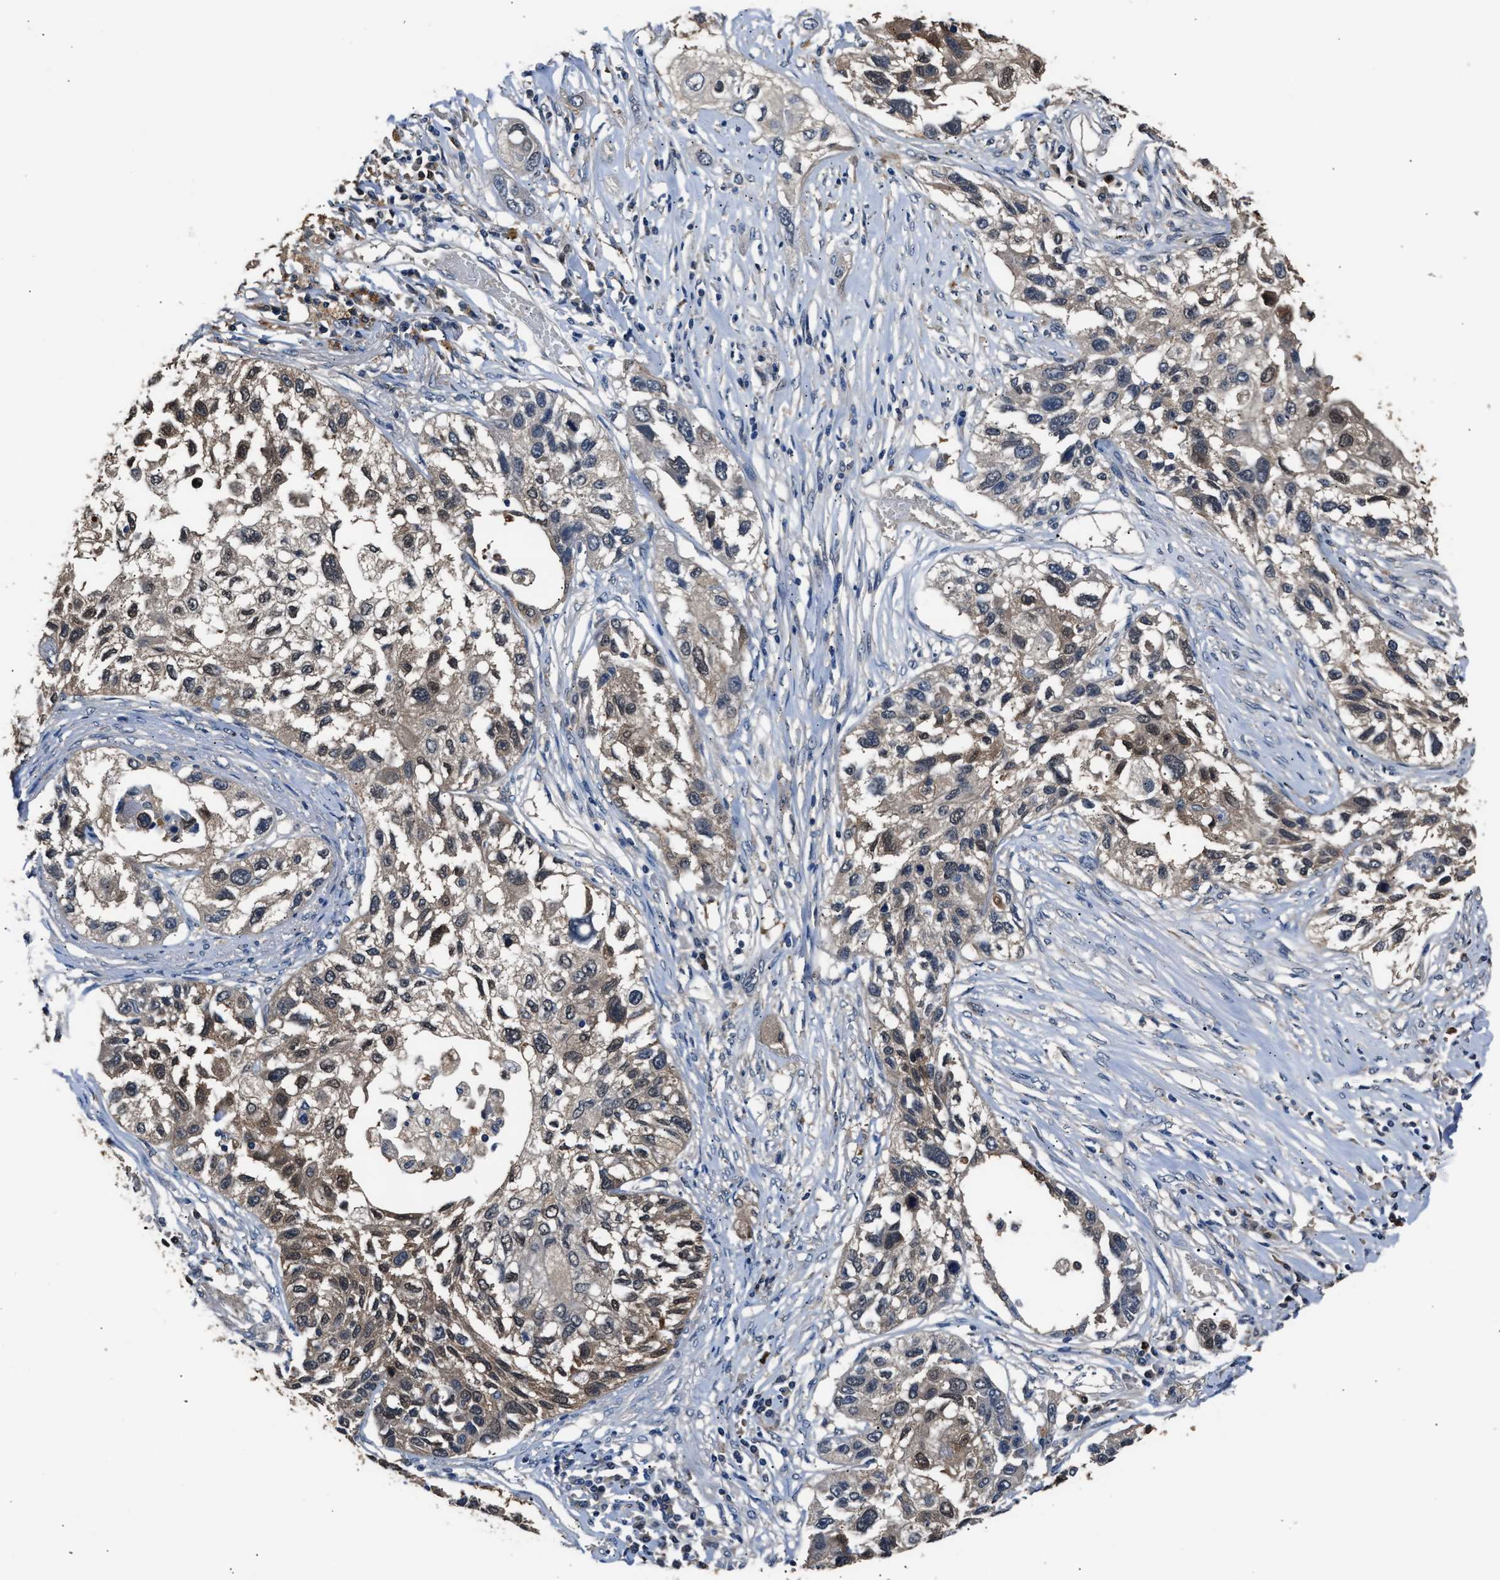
{"staining": {"intensity": "weak", "quantity": "25%-75%", "location": "cytoplasmic/membranous"}, "tissue": "lung cancer", "cell_type": "Tumor cells", "image_type": "cancer", "snomed": [{"axis": "morphology", "description": "Squamous cell carcinoma, NOS"}, {"axis": "topography", "description": "Lung"}], "caption": "Immunohistochemistry (IHC) (DAB (3,3'-diaminobenzidine)) staining of lung cancer (squamous cell carcinoma) exhibits weak cytoplasmic/membranous protein positivity in about 25%-75% of tumor cells.", "gene": "GSTP1", "patient": {"sex": "male", "age": 71}}